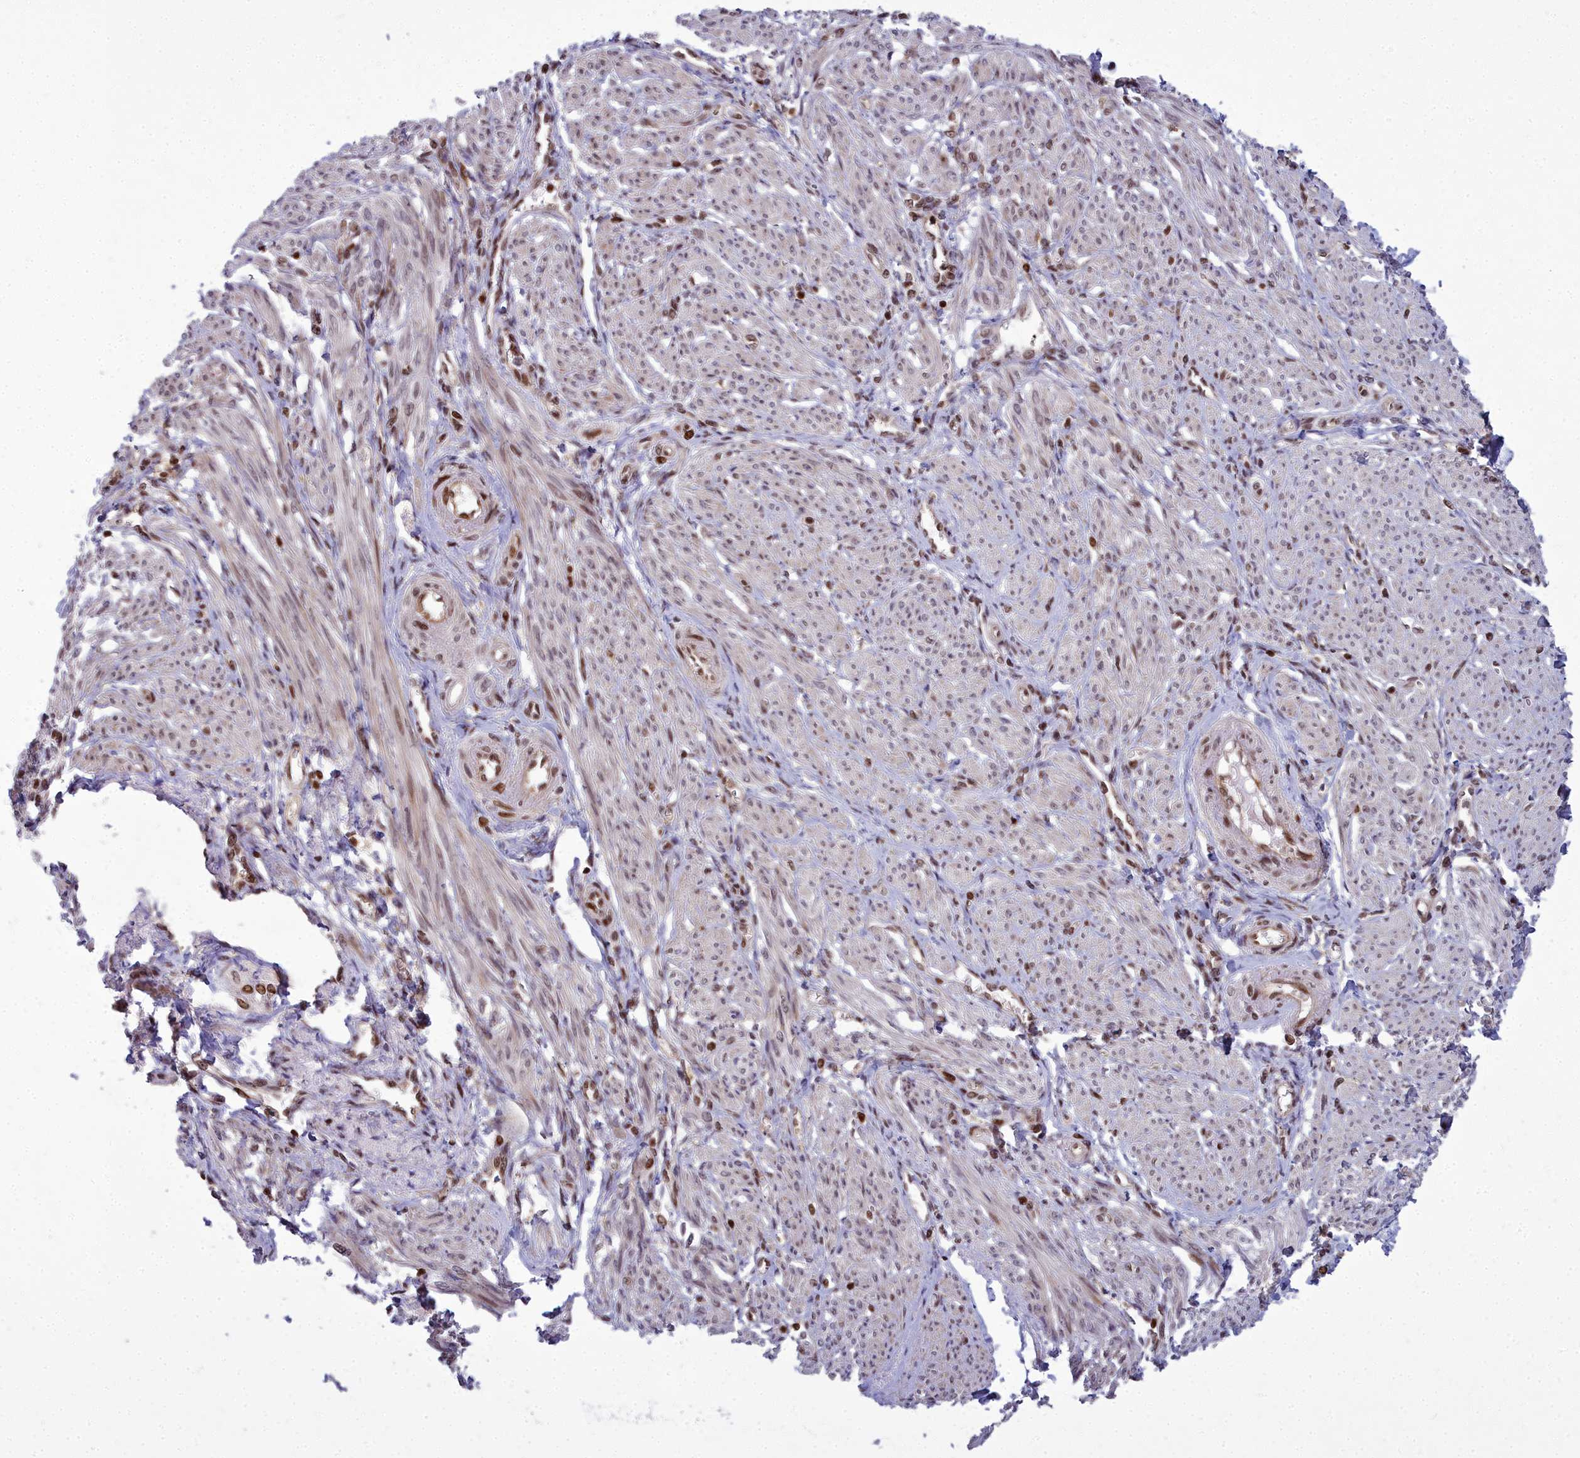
{"staining": {"intensity": "moderate", "quantity": "25%-75%", "location": "cytoplasmic/membranous,nuclear"}, "tissue": "smooth muscle", "cell_type": "Smooth muscle cells", "image_type": "normal", "snomed": [{"axis": "morphology", "description": "Normal tissue, NOS"}, {"axis": "topography", "description": "Smooth muscle"}], "caption": "Brown immunohistochemical staining in benign smooth muscle reveals moderate cytoplasmic/membranous,nuclear expression in approximately 25%-75% of smooth muscle cells.", "gene": "GMEB1", "patient": {"sex": "female", "age": 39}}